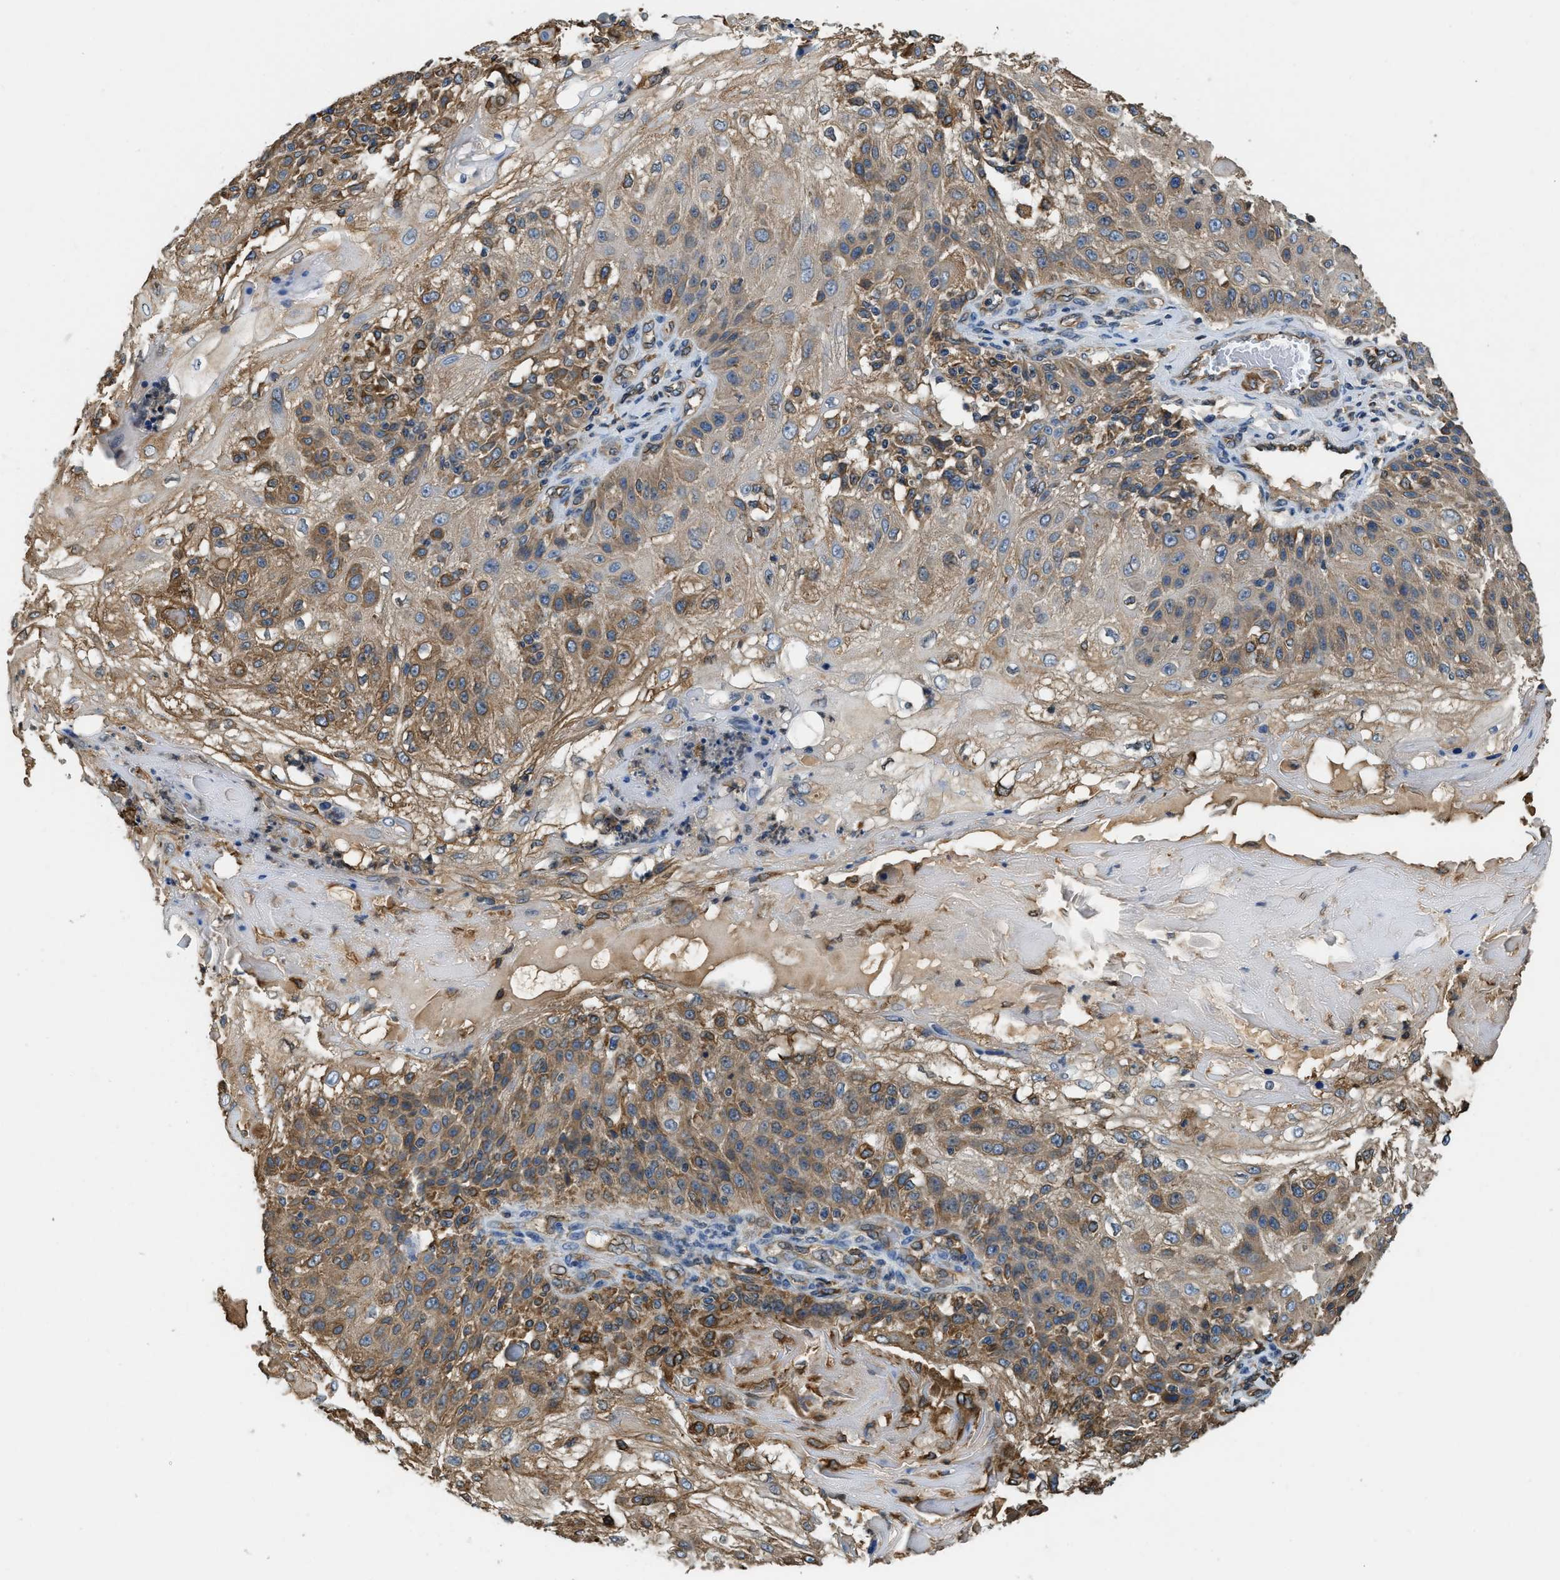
{"staining": {"intensity": "moderate", "quantity": ">75%", "location": "cytoplasmic/membranous"}, "tissue": "skin cancer", "cell_type": "Tumor cells", "image_type": "cancer", "snomed": [{"axis": "morphology", "description": "Normal tissue, NOS"}, {"axis": "morphology", "description": "Squamous cell carcinoma, NOS"}, {"axis": "topography", "description": "Skin"}], "caption": "About >75% of tumor cells in skin cancer demonstrate moderate cytoplasmic/membranous protein expression as visualized by brown immunohistochemical staining.", "gene": "BCAP31", "patient": {"sex": "female", "age": 83}}